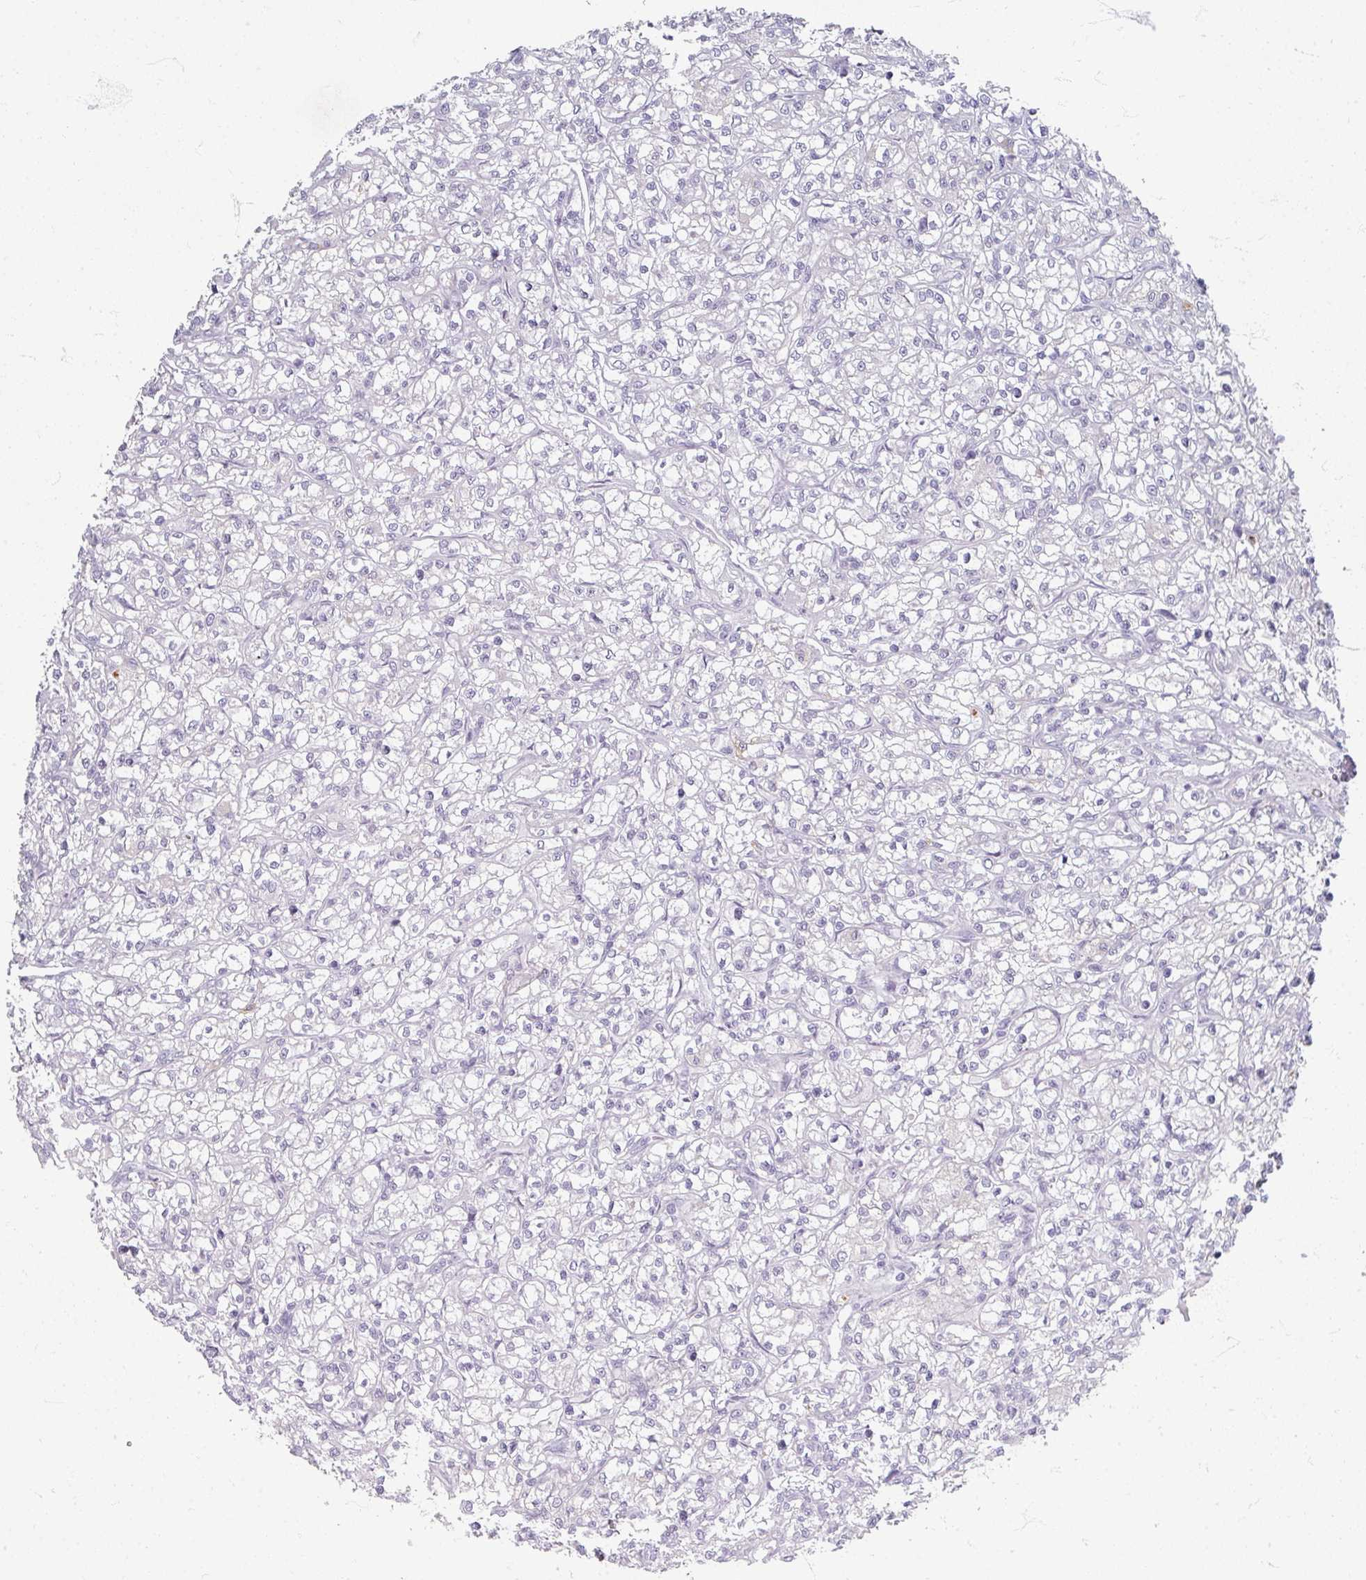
{"staining": {"intensity": "negative", "quantity": "none", "location": "none"}, "tissue": "renal cancer", "cell_type": "Tumor cells", "image_type": "cancer", "snomed": [{"axis": "morphology", "description": "Adenocarcinoma, NOS"}, {"axis": "topography", "description": "Kidney"}], "caption": "There is no significant positivity in tumor cells of adenocarcinoma (renal).", "gene": "ZNF878", "patient": {"sex": "female", "age": 59}}